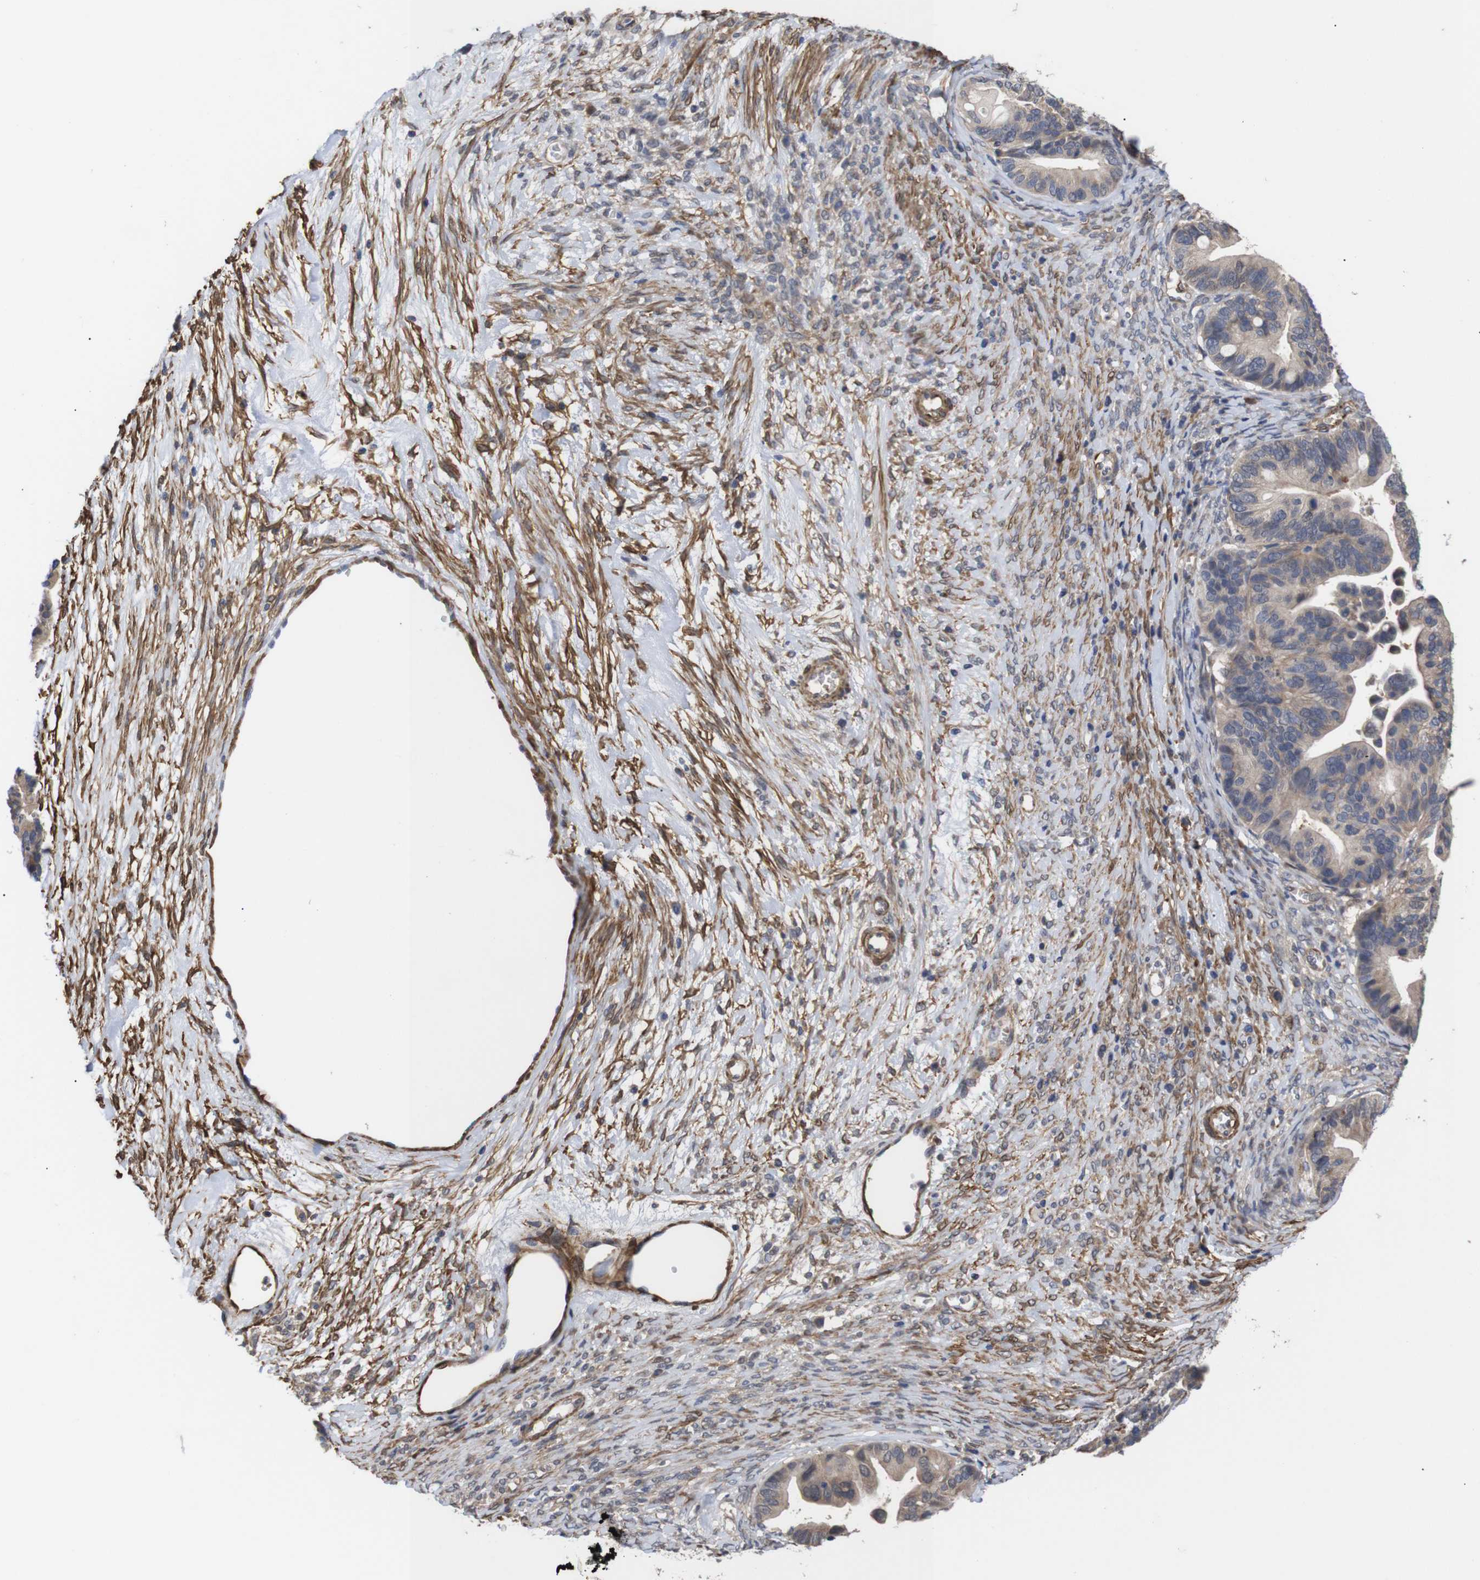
{"staining": {"intensity": "moderate", "quantity": ">75%", "location": "cytoplasmic/membranous"}, "tissue": "ovarian cancer", "cell_type": "Tumor cells", "image_type": "cancer", "snomed": [{"axis": "morphology", "description": "Cystadenocarcinoma, serous, NOS"}, {"axis": "topography", "description": "Ovary"}], "caption": "A medium amount of moderate cytoplasmic/membranous staining is present in approximately >75% of tumor cells in ovarian serous cystadenocarcinoma tissue.", "gene": "PDLIM5", "patient": {"sex": "female", "age": 56}}